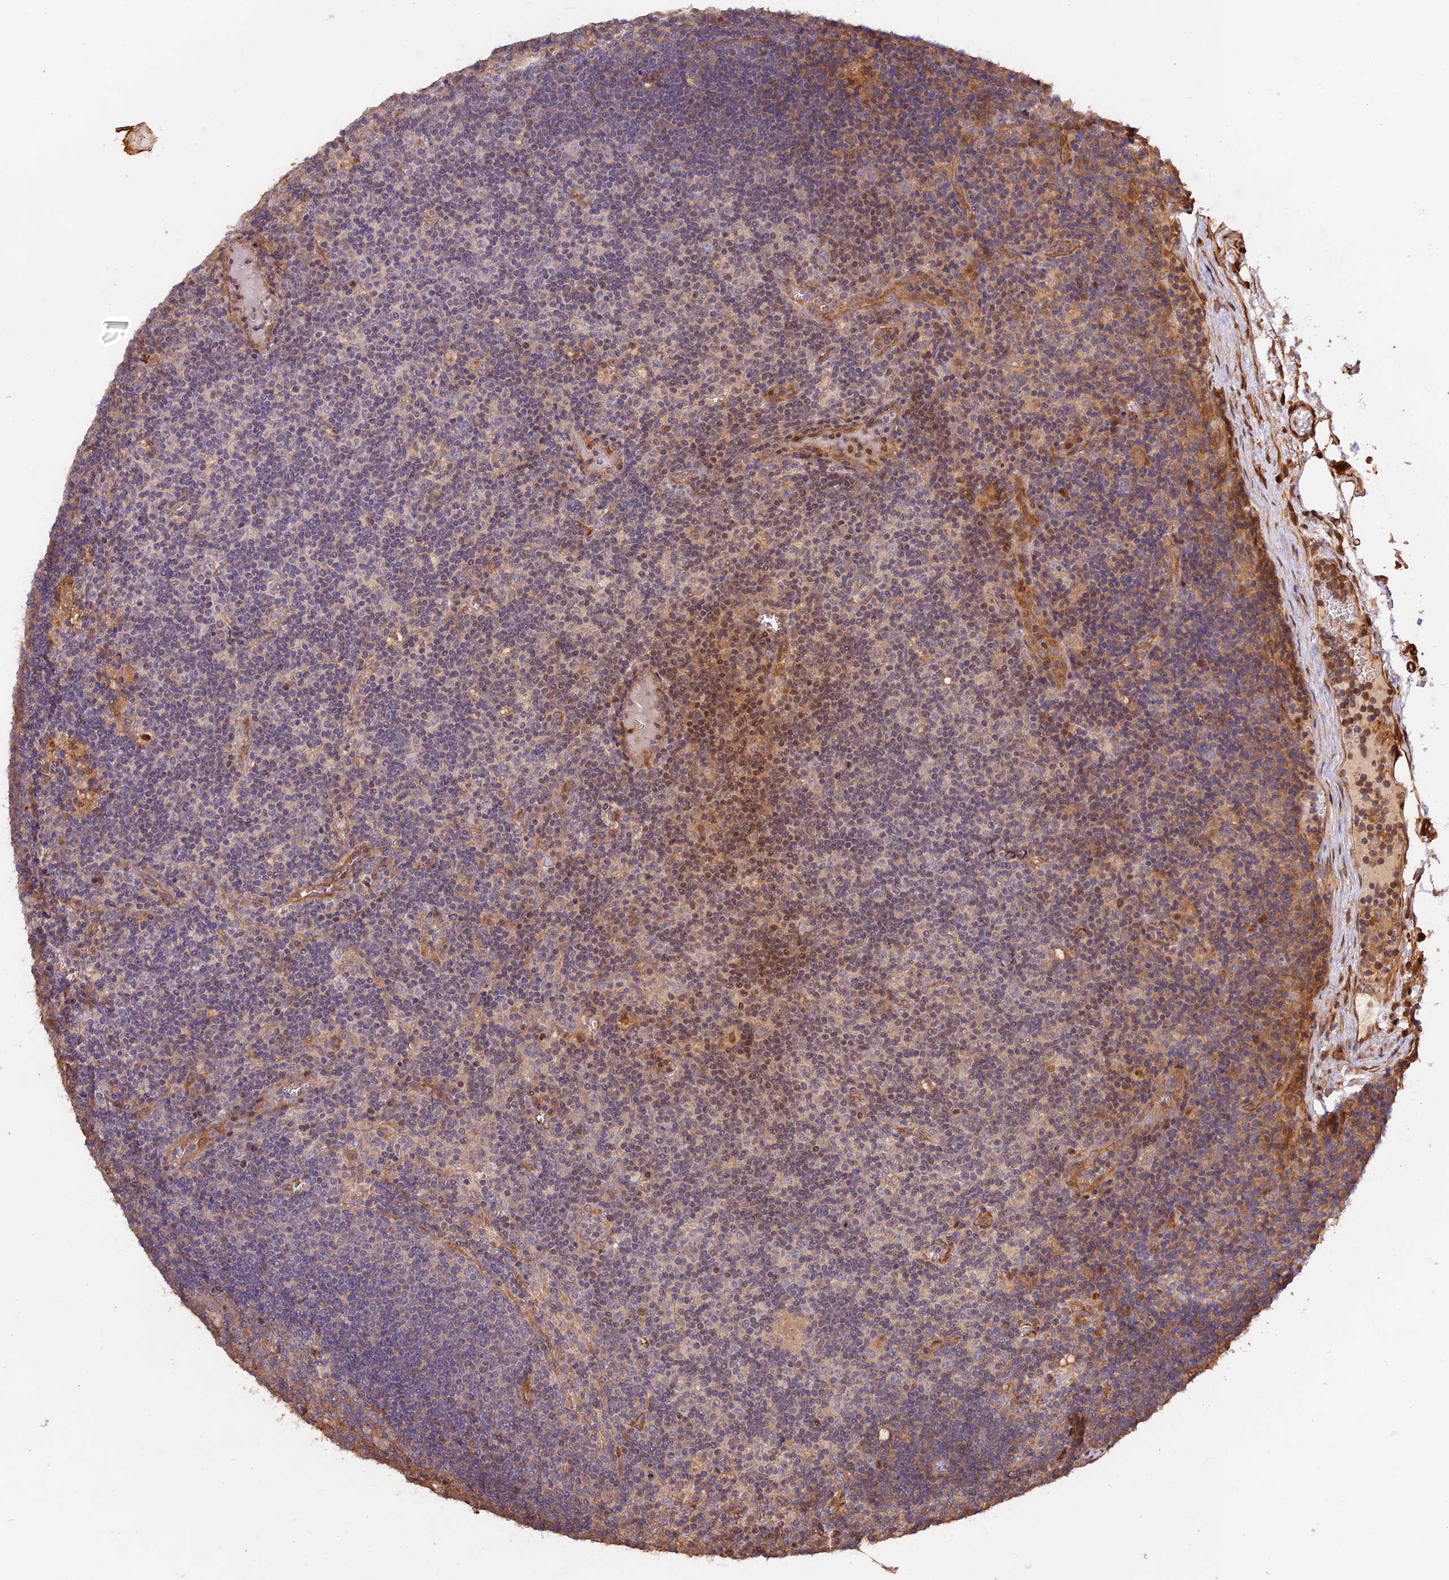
{"staining": {"intensity": "negative", "quantity": "none", "location": "none"}, "tissue": "lymph node", "cell_type": "Germinal center cells", "image_type": "normal", "snomed": [{"axis": "morphology", "description": "Normal tissue, NOS"}, {"axis": "topography", "description": "Lymph node"}], "caption": "This is a histopathology image of immunohistochemistry (IHC) staining of unremarkable lymph node, which shows no expression in germinal center cells. (Stains: DAB immunohistochemistry with hematoxylin counter stain, Microscopy: brightfield microscopy at high magnification).", "gene": "PPP1R37", "patient": {"sex": "male", "age": 58}}